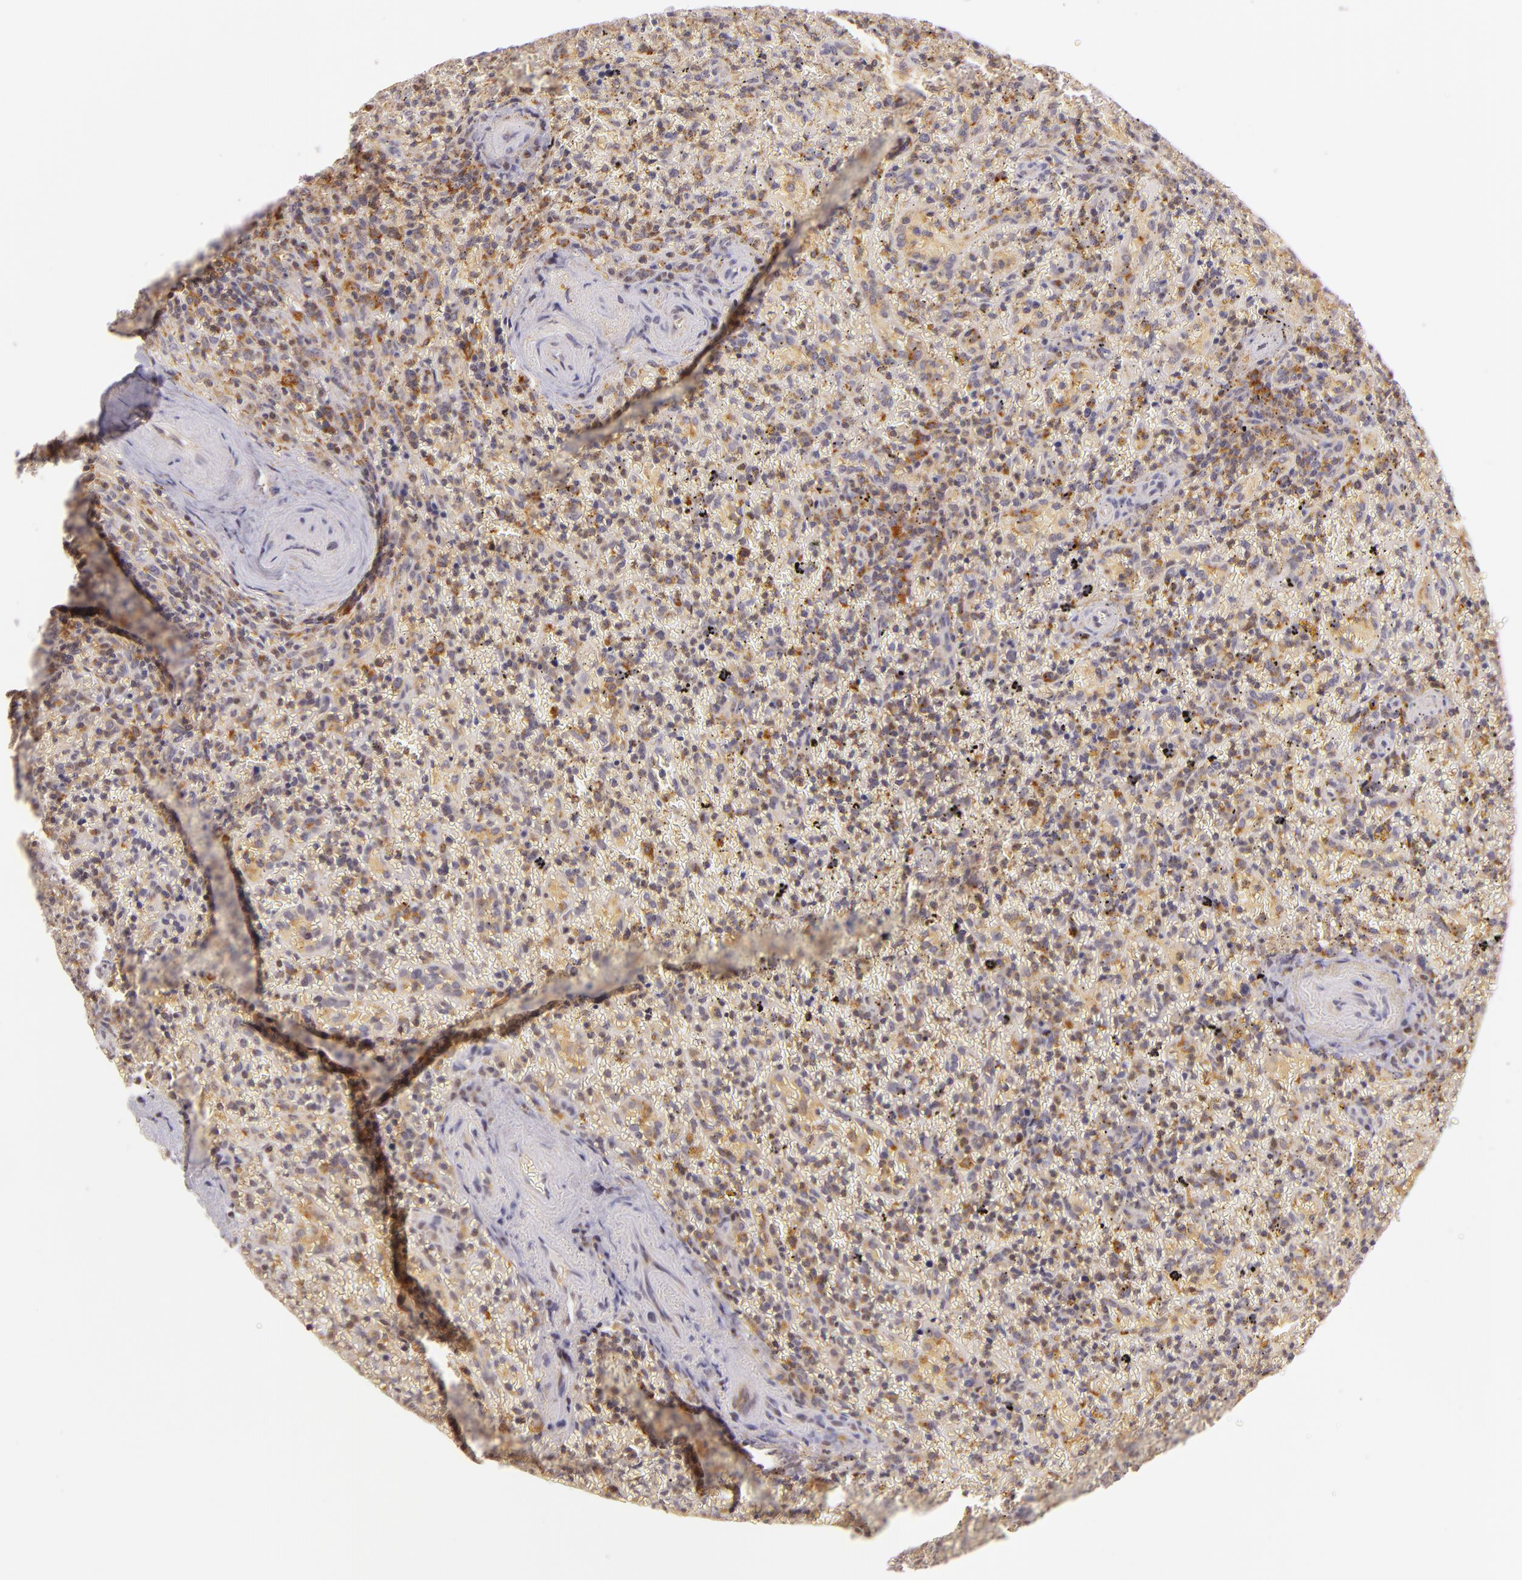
{"staining": {"intensity": "moderate", "quantity": "25%-75%", "location": "cytoplasmic/membranous"}, "tissue": "lymphoma", "cell_type": "Tumor cells", "image_type": "cancer", "snomed": [{"axis": "morphology", "description": "Malignant lymphoma, non-Hodgkin's type, High grade"}, {"axis": "topography", "description": "Spleen"}, {"axis": "topography", "description": "Lymph node"}], "caption": "IHC image of neoplastic tissue: high-grade malignant lymphoma, non-Hodgkin's type stained using IHC exhibits medium levels of moderate protein expression localized specifically in the cytoplasmic/membranous of tumor cells, appearing as a cytoplasmic/membranous brown color.", "gene": "IMPDH1", "patient": {"sex": "female", "age": 70}}